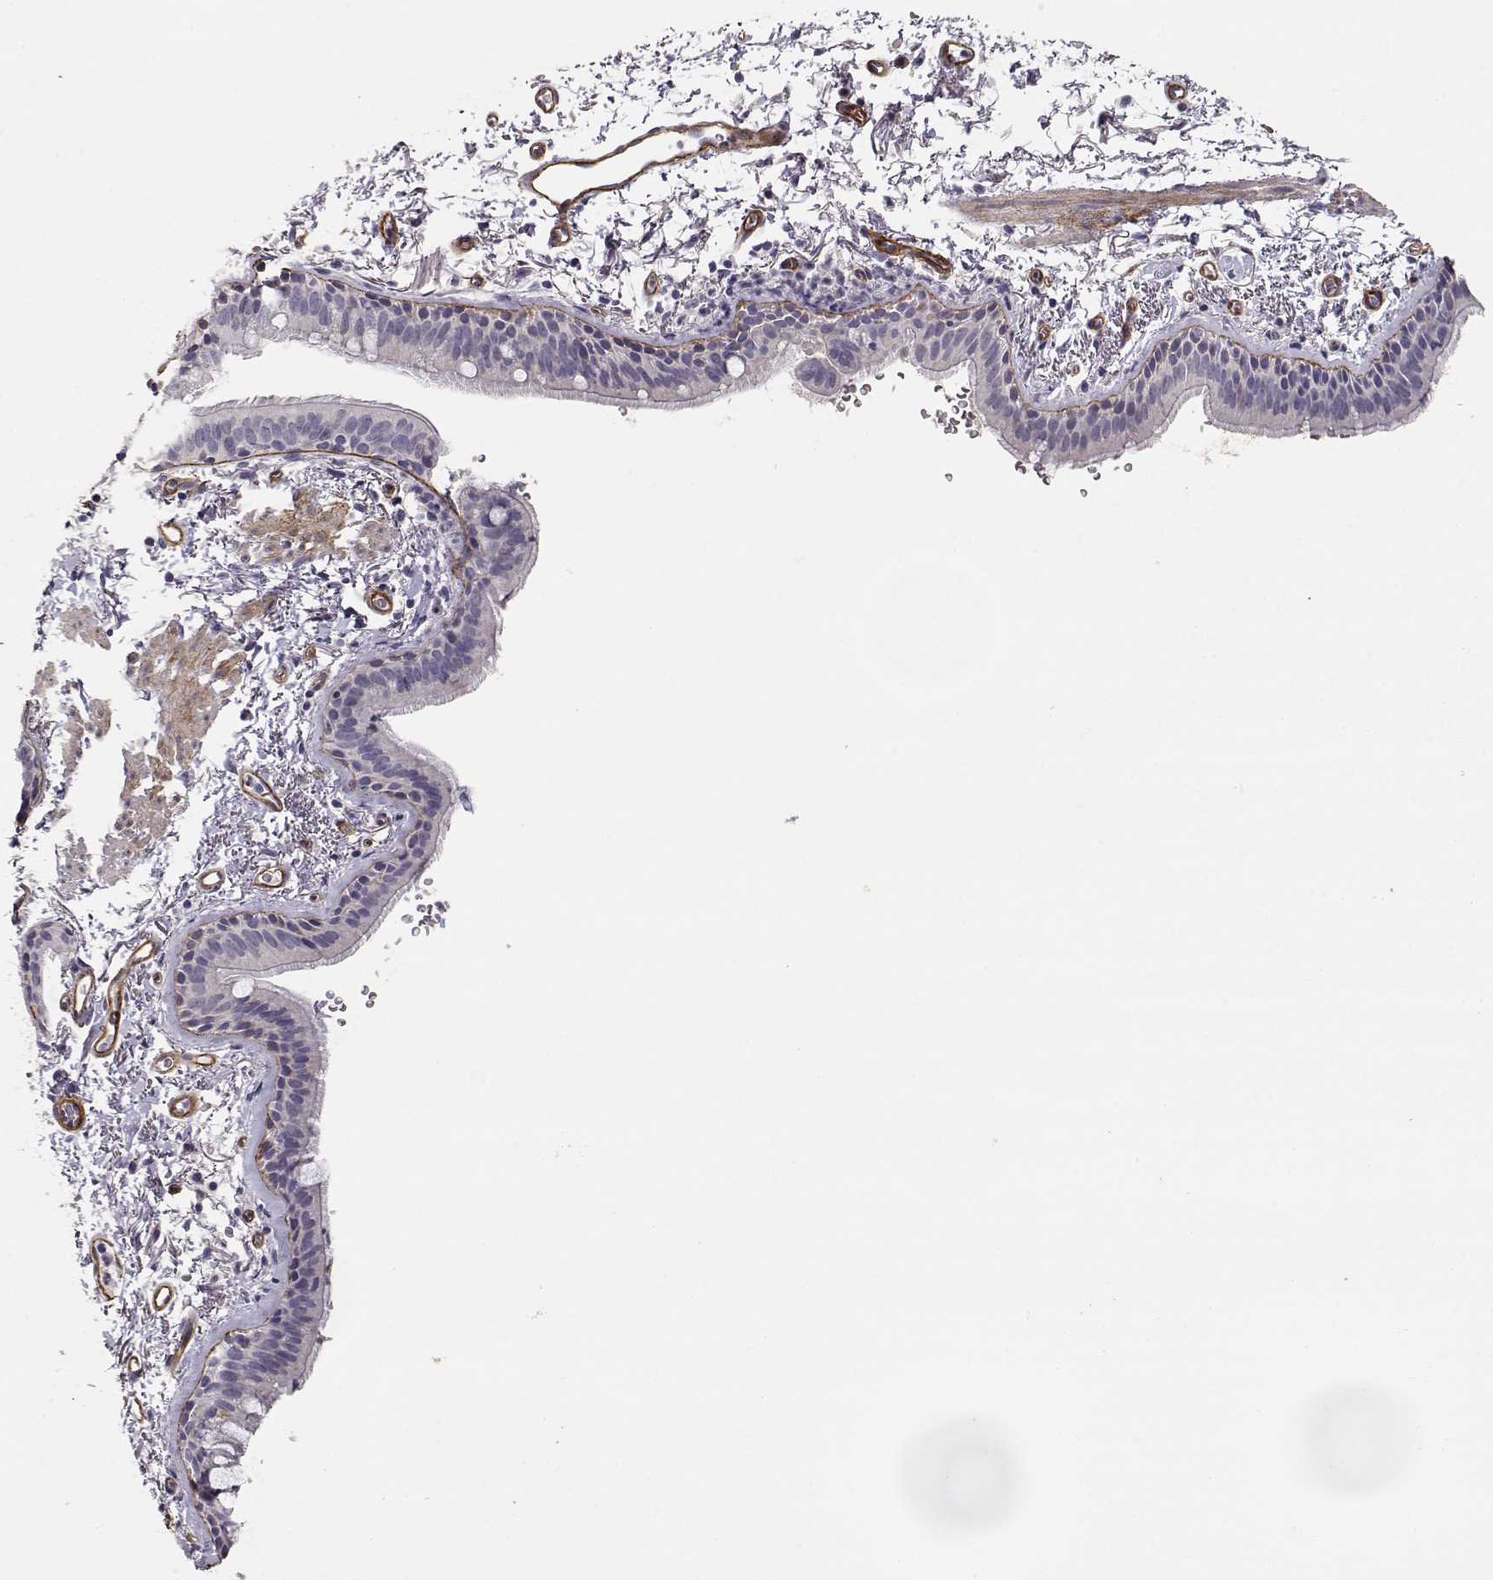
{"staining": {"intensity": "negative", "quantity": "none", "location": "none"}, "tissue": "bronchus", "cell_type": "Respiratory epithelial cells", "image_type": "normal", "snomed": [{"axis": "morphology", "description": "Normal tissue, NOS"}, {"axis": "topography", "description": "Lymph node"}, {"axis": "topography", "description": "Bronchus"}], "caption": "This is an immunohistochemistry micrograph of benign bronchus. There is no expression in respiratory epithelial cells.", "gene": "LAMA5", "patient": {"sex": "female", "age": 70}}